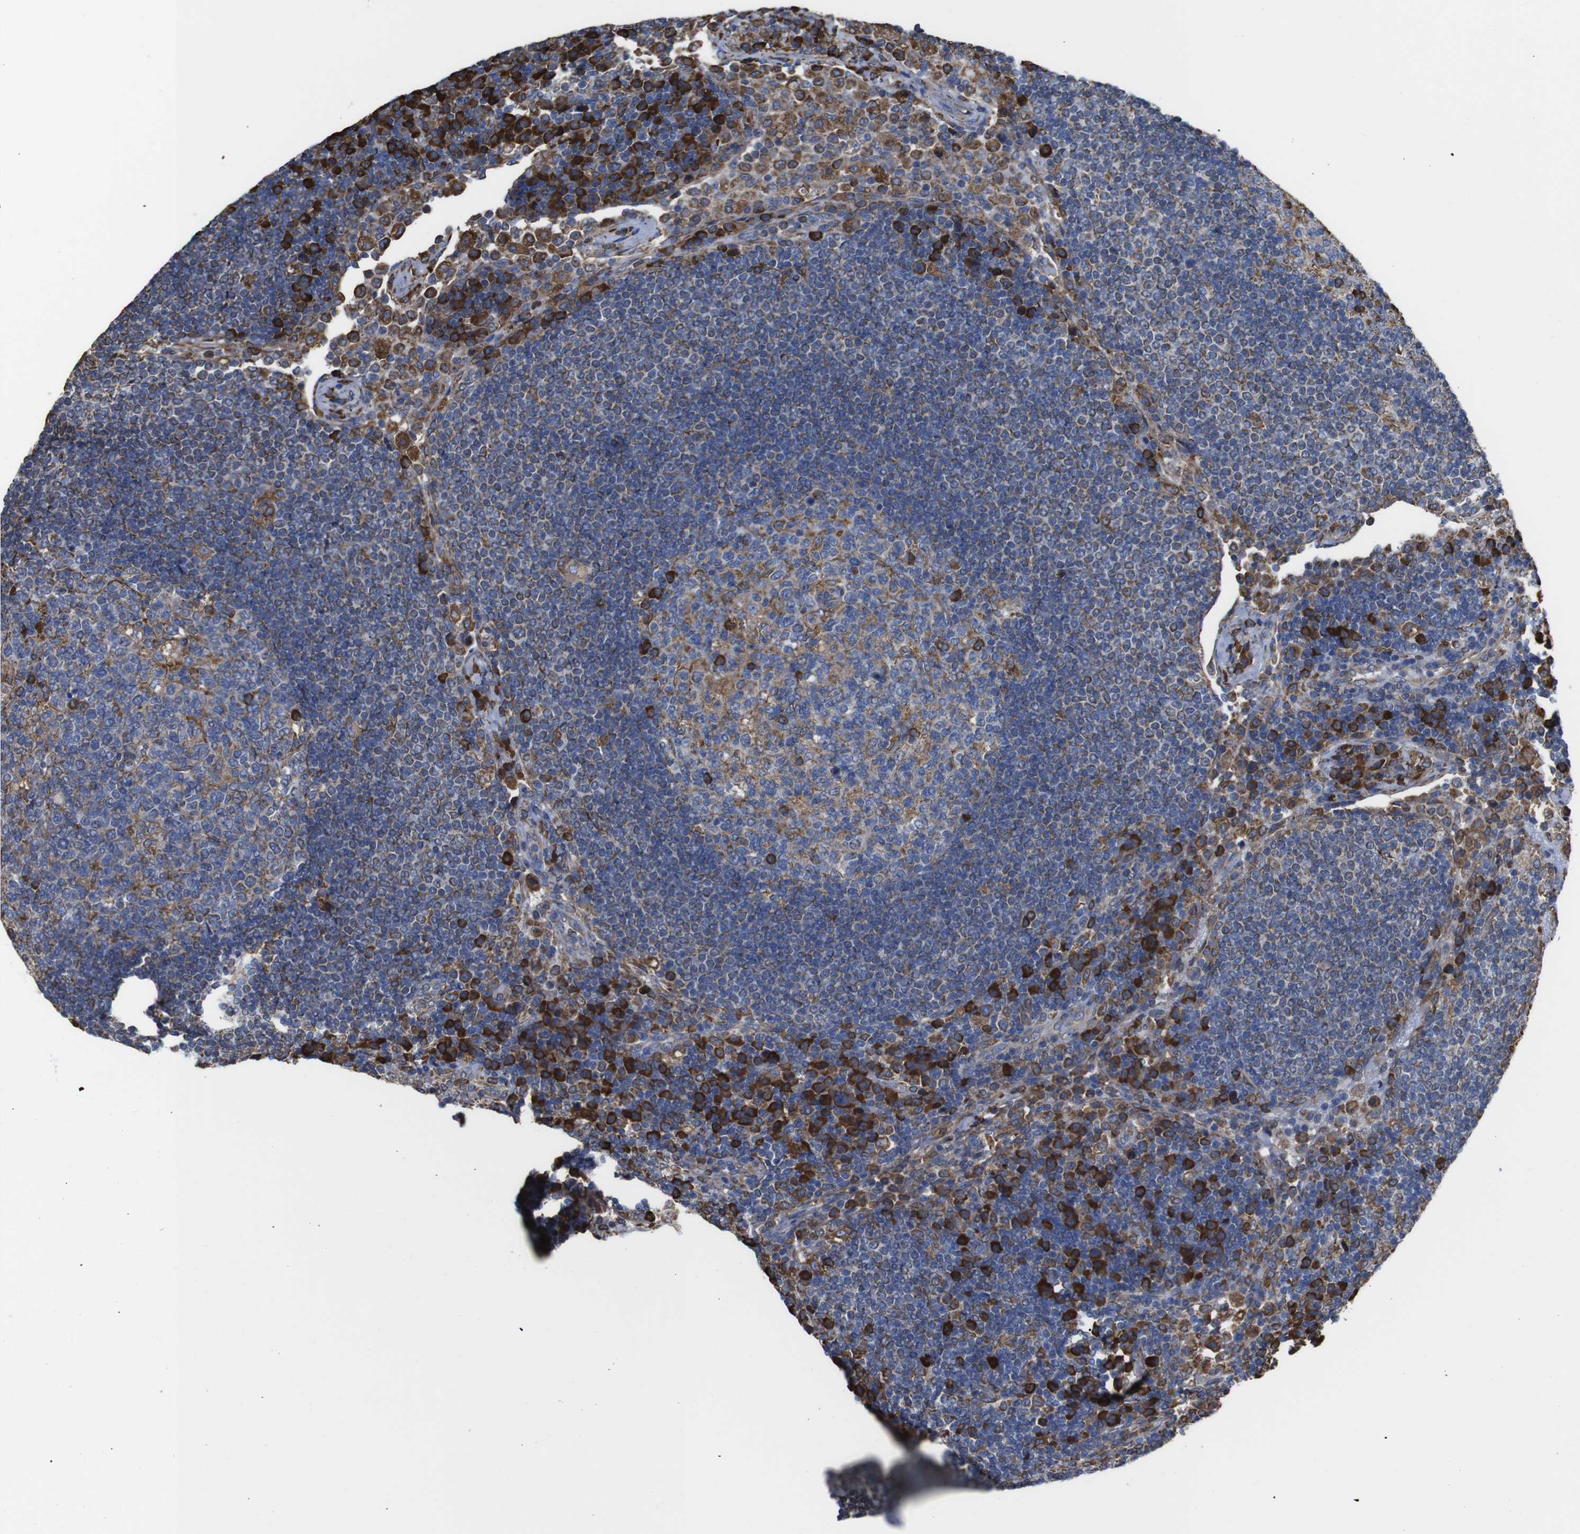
{"staining": {"intensity": "strong", "quantity": "<25%", "location": "cytoplasmic/membranous"}, "tissue": "lymph node", "cell_type": "Germinal center cells", "image_type": "normal", "snomed": [{"axis": "morphology", "description": "Normal tissue, NOS"}, {"axis": "topography", "description": "Lymph node"}], "caption": "A histopathology image of lymph node stained for a protein exhibits strong cytoplasmic/membranous brown staining in germinal center cells. (brown staining indicates protein expression, while blue staining denotes nuclei).", "gene": "PPIB", "patient": {"sex": "female", "age": 53}}